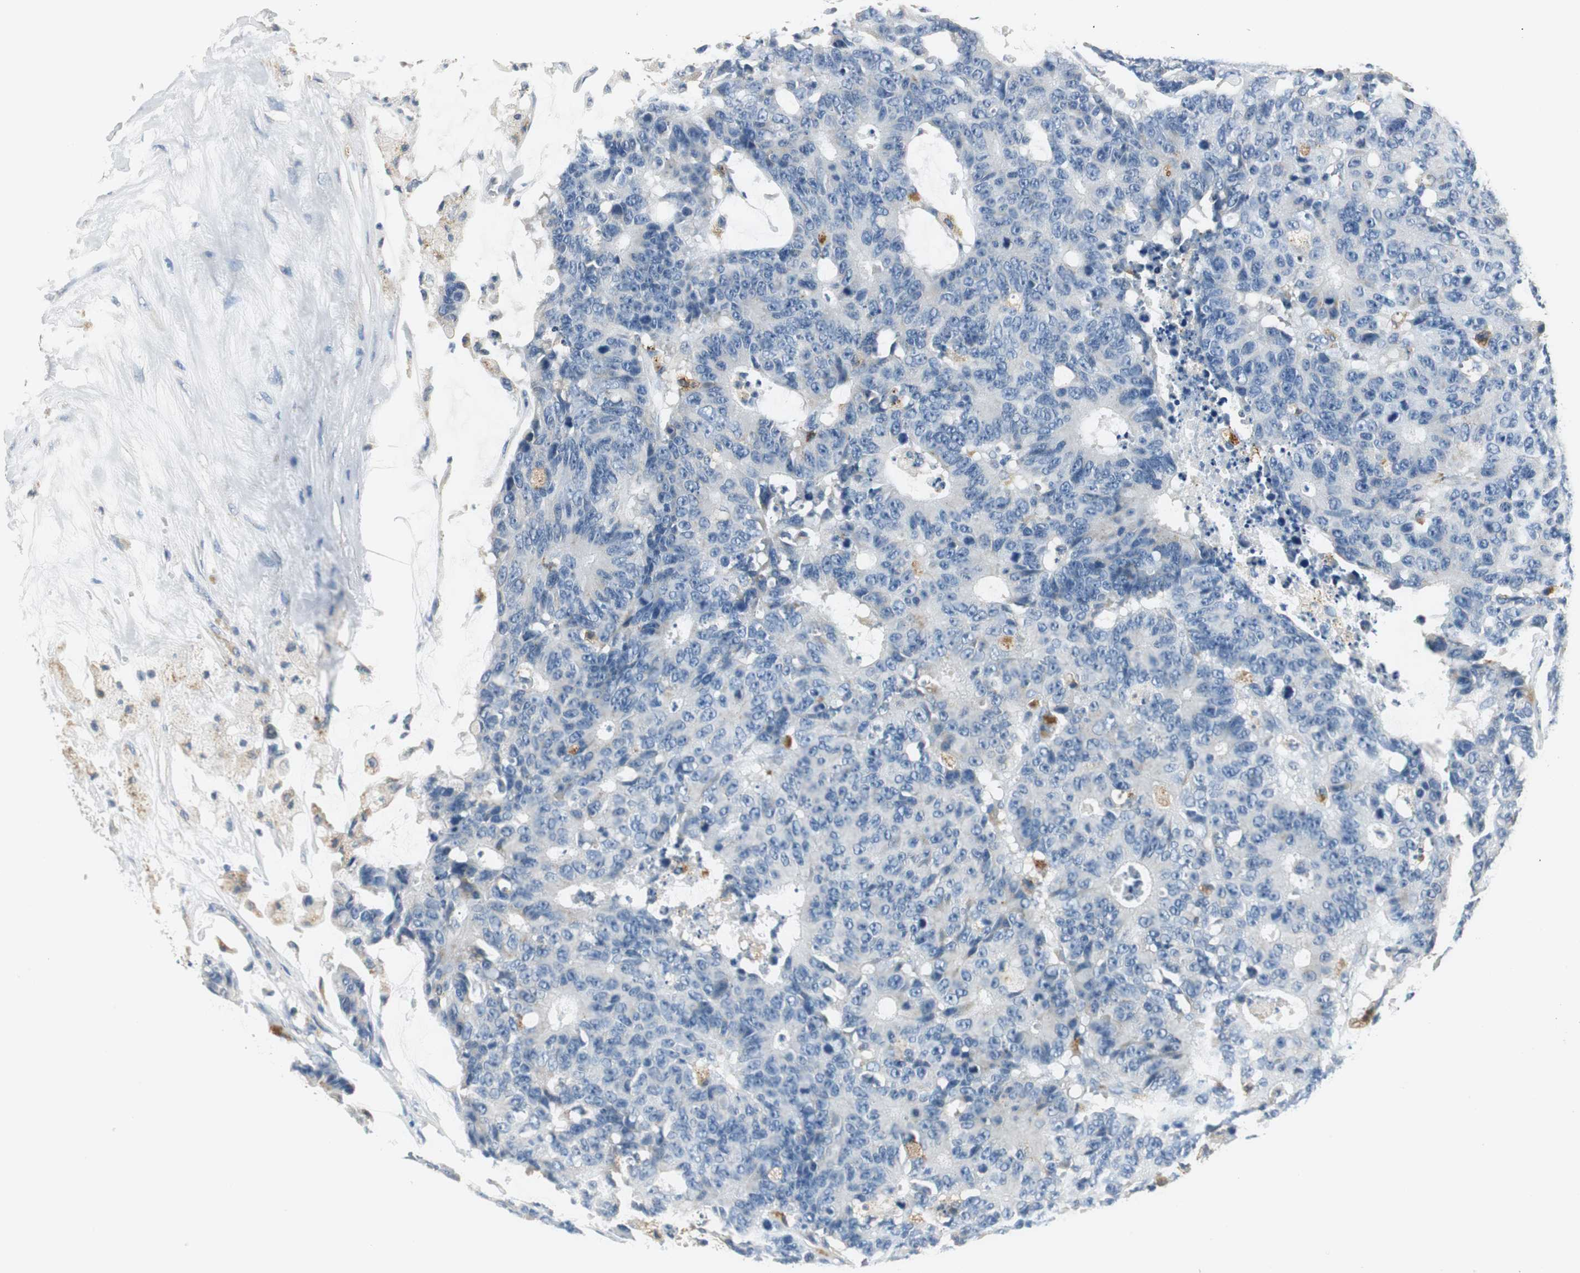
{"staining": {"intensity": "negative", "quantity": "none", "location": "none"}, "tissue": "colorectal cancer", "cell_type": "Tumor cells", "image_type": "cancer", "snomed": [{"axis": "morphology", "description": "Adenocarcinoma, NOS"}, {"axis": "topography", "description": "Colon"}], "caption": "This is a photomicrograph of IHC staining of colorectal cancer, which shows no staining in tumor cells.", "gene": "NIT1", "patient": {"sex": "female", "age": 86}}